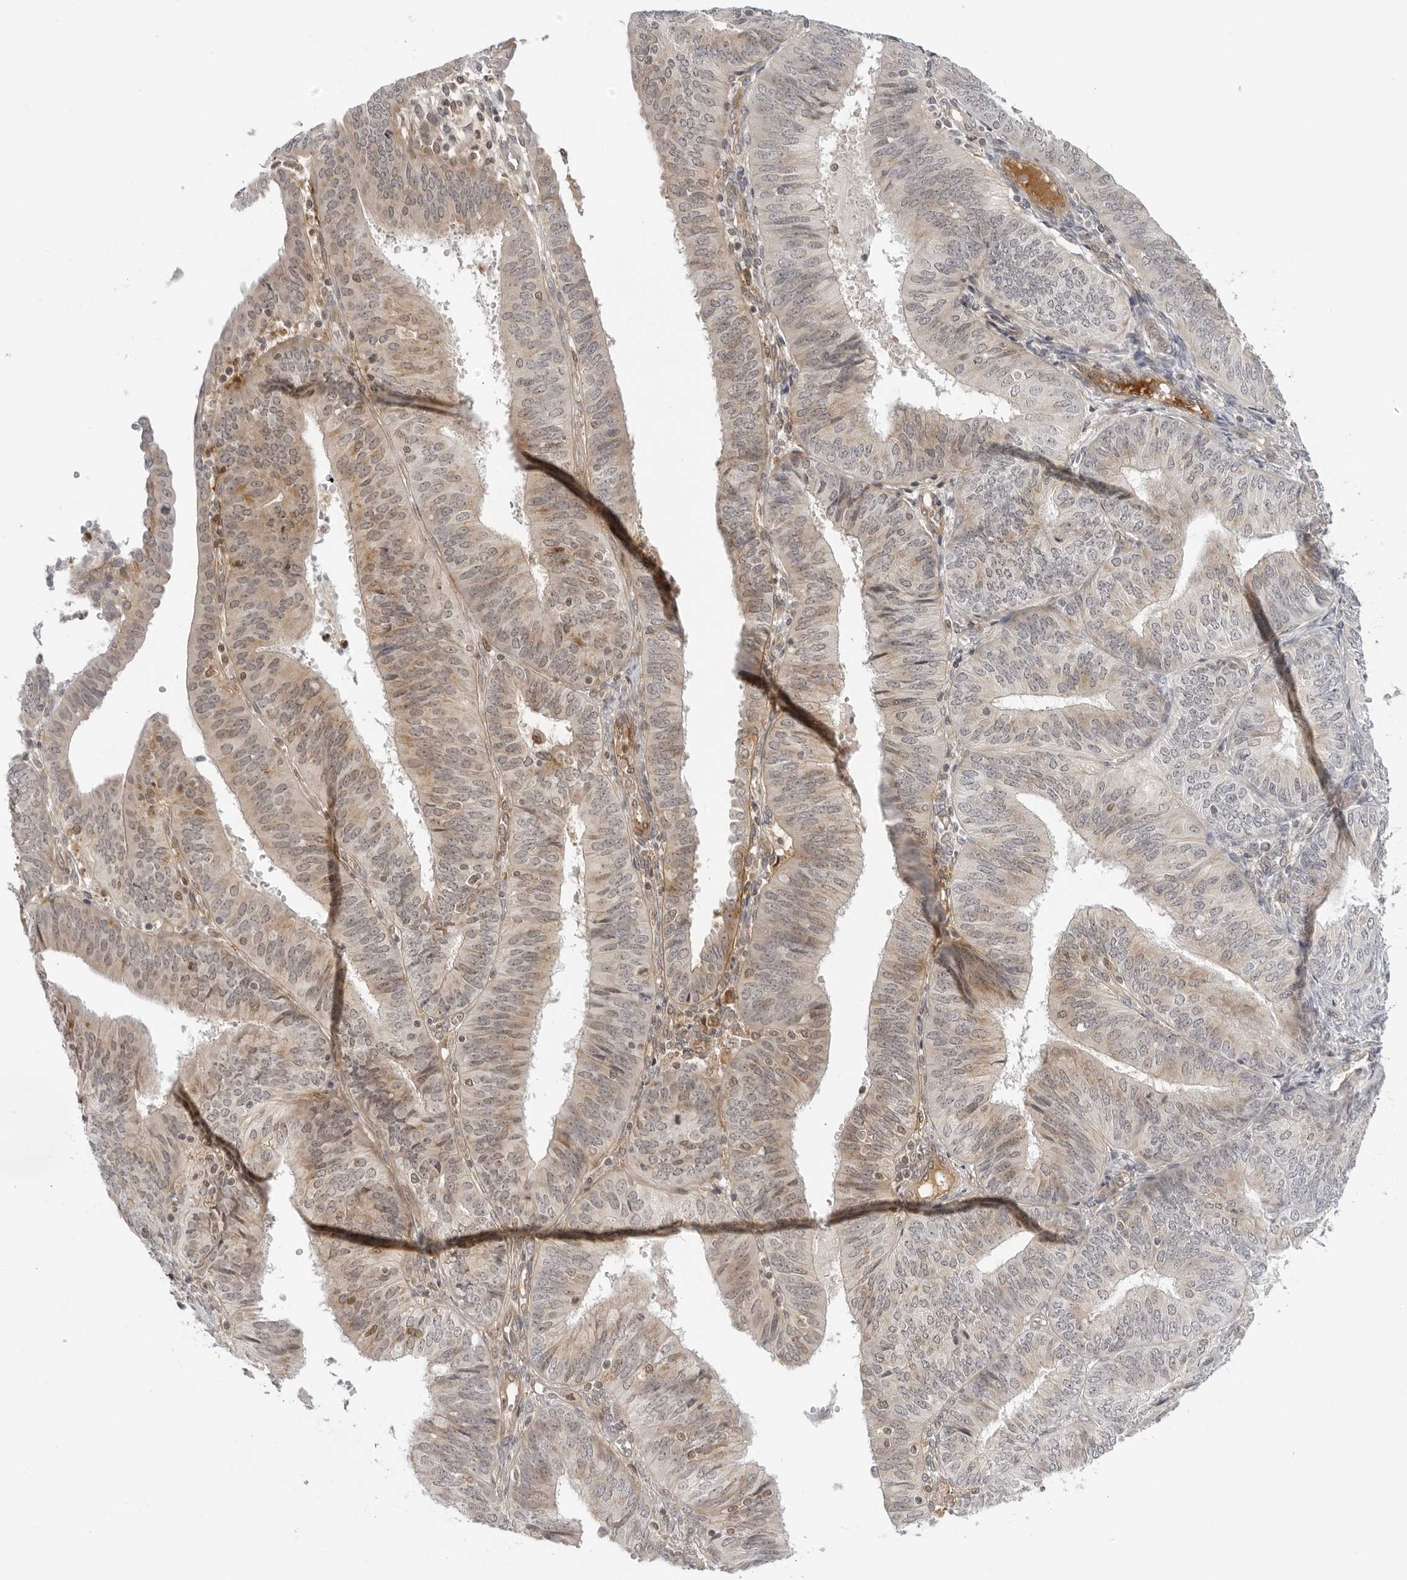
{"staining": {"intensity": "weak", "quantity": "25%-75%", "location": "cytoplasmic/membranous"}, "tissue": "endometrial cancer", "cell_type": "Tumor cells", "image_type": "cancer", "snomed": [{"axis": "morphology", "description": "Adenocarcinoma, NOS"}, {"axis": "topography", "description": "Endometrium"}], "caption": "Weak cytoplasmic/membranous protein positivity is identified in about 25%-75% of tumor cells in endometrial cancer.", "gene": "SUGCT", "patient": {"sex": "female", "age": 58}}